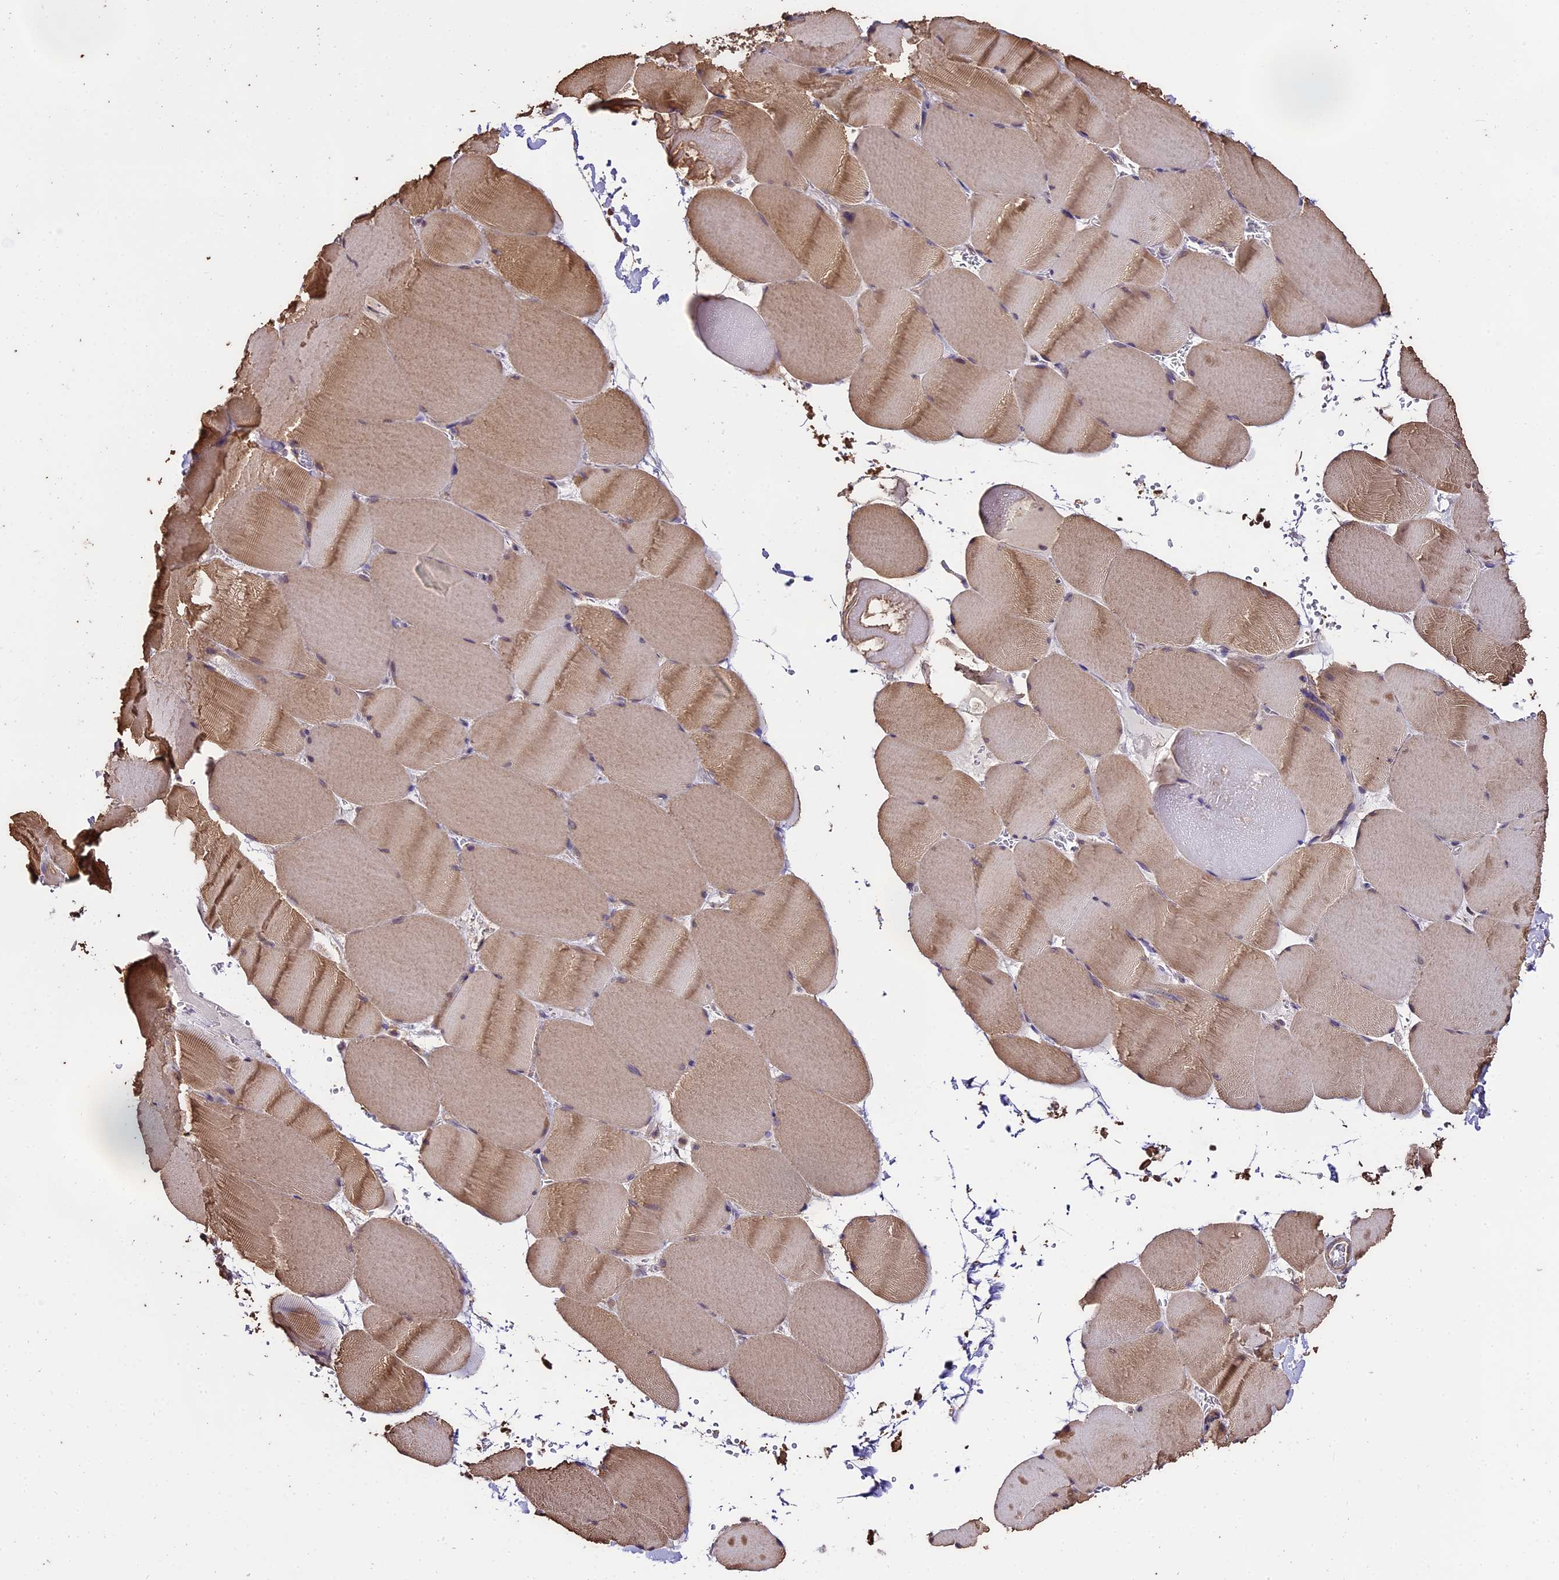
{"staining": {"intensity": "moderate", "quantity": "25%-75%", "location": "cytoplasmic/membranous"}, "tissue": "skeletal muscle", "cell_type": "Myocytes", "image_type": "normal", "snomed": [{"axis": "morphology", "description": "Normal tissue, NOS"}, {"axis": "topography", "description": "Skeletal muscle"}, {"axis": "topography", "description": "Head-Neck"}], "caption": "Immunohistochemistry (IHC) image of unremarkable skeletal muscle: skeletal muscle stained using IHC demonstrates medium levels of moderate protein expression localized specifically in the cytoplasmic/membranous of myocytes, appearing as a cytoplasmic/membranous brown color.", "gene": "PGPEP1L", "patient": {"sex": "male", "age": 66}}